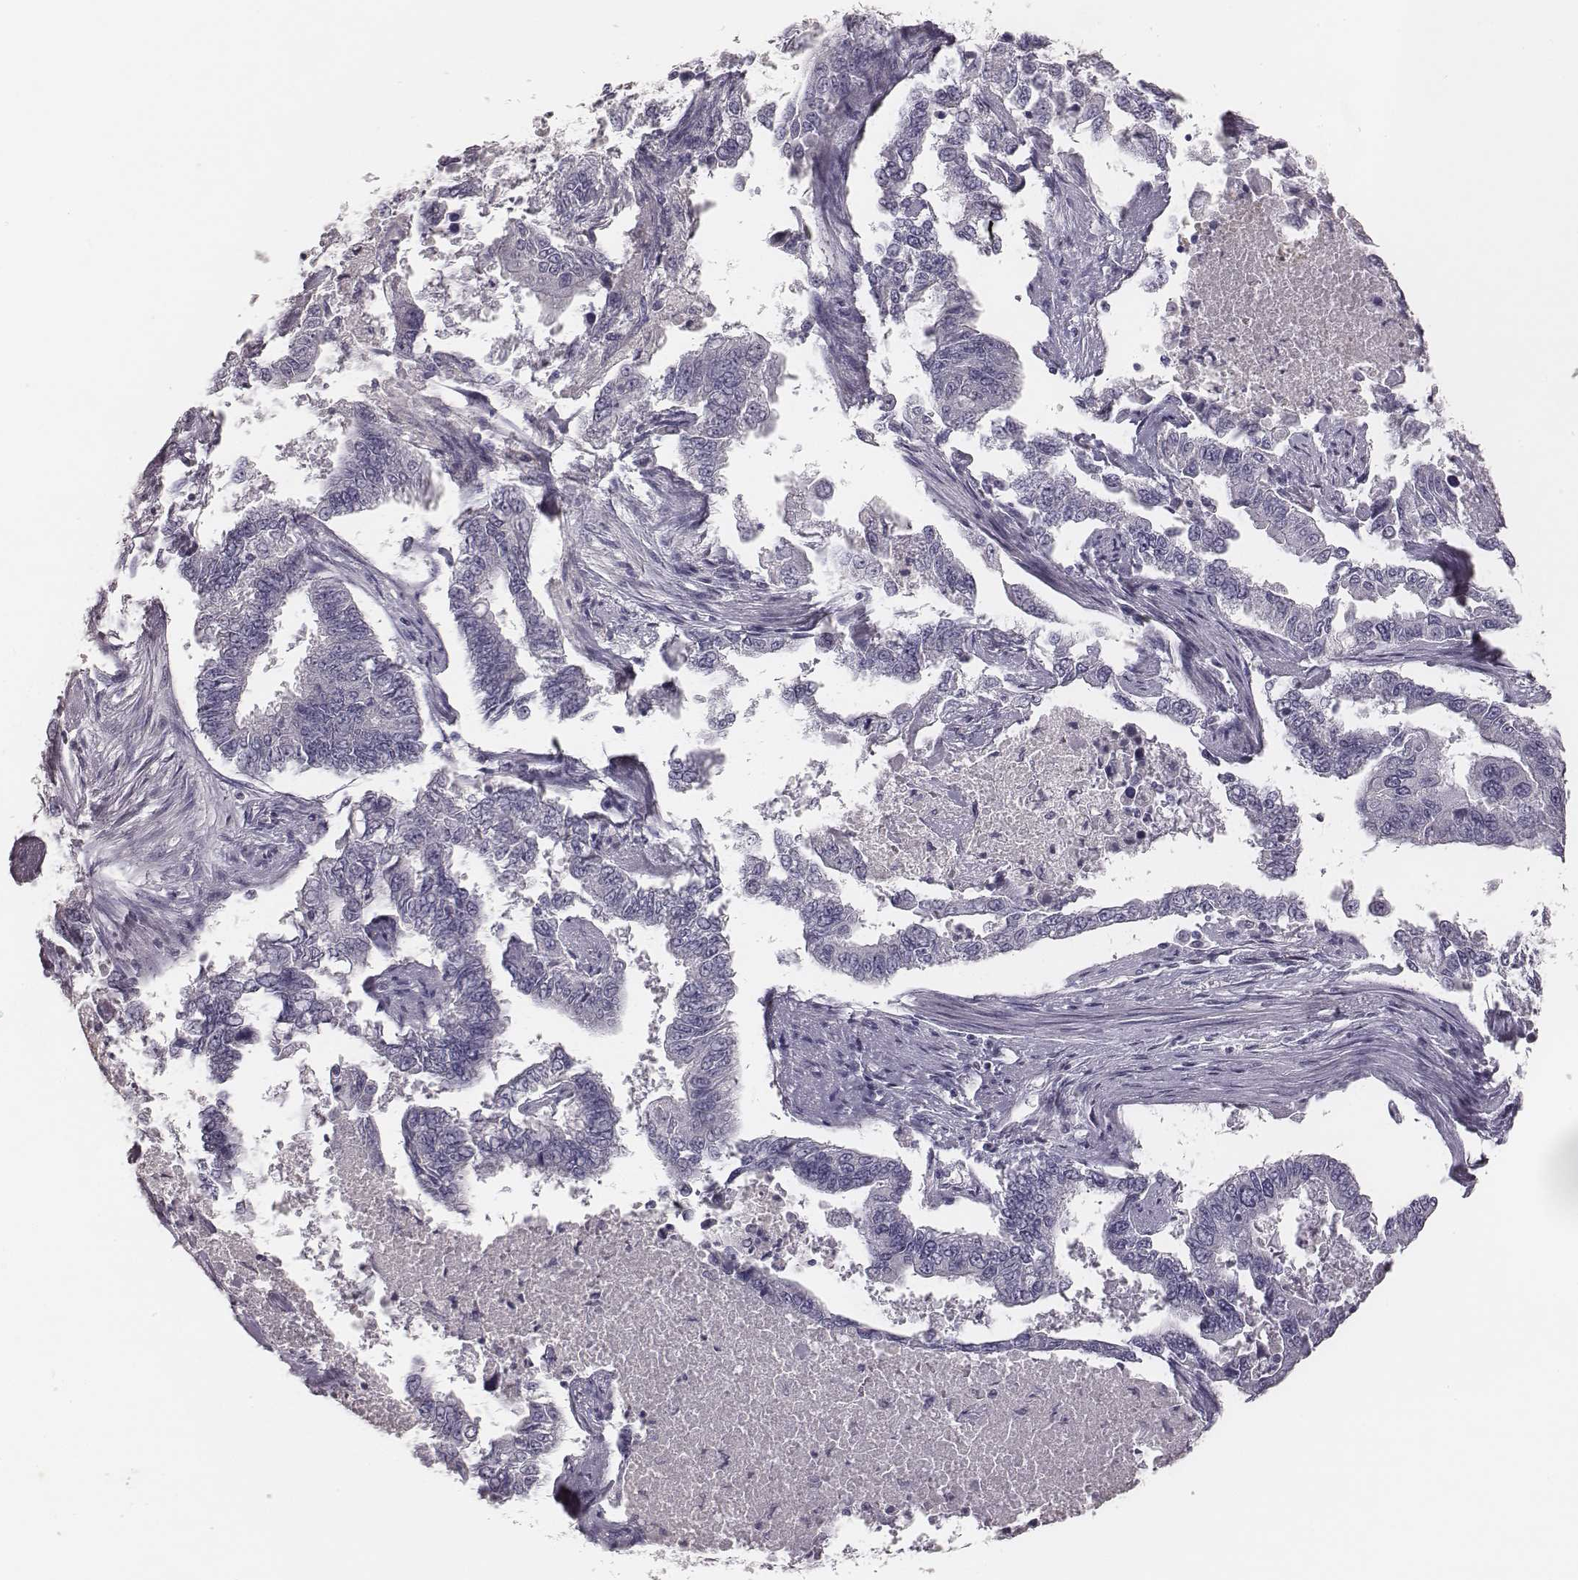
{"staining": {"intensity": "negative", "quantity": "none", "location": "none"}, "tissue": "endometrial cancer", "cell_type": "Tumor cells", "image_type": "cancer", "snomed": [{"axis": "morphology", "description": "Adenocarcinoma, NOS"}, {"axis": "topography", "description": "Uterus"}], "caption": "An IHC histopathology image of adenocarcinoma (endometrial) is shown. There is no staining in tumor cells of adenocarcinoma (endometrial). (DAB immunohistochemistry (IHC) with hematoxylin counter stain).", "gene": "MYH6", "patient": {"sex": "female", "age": 59}}